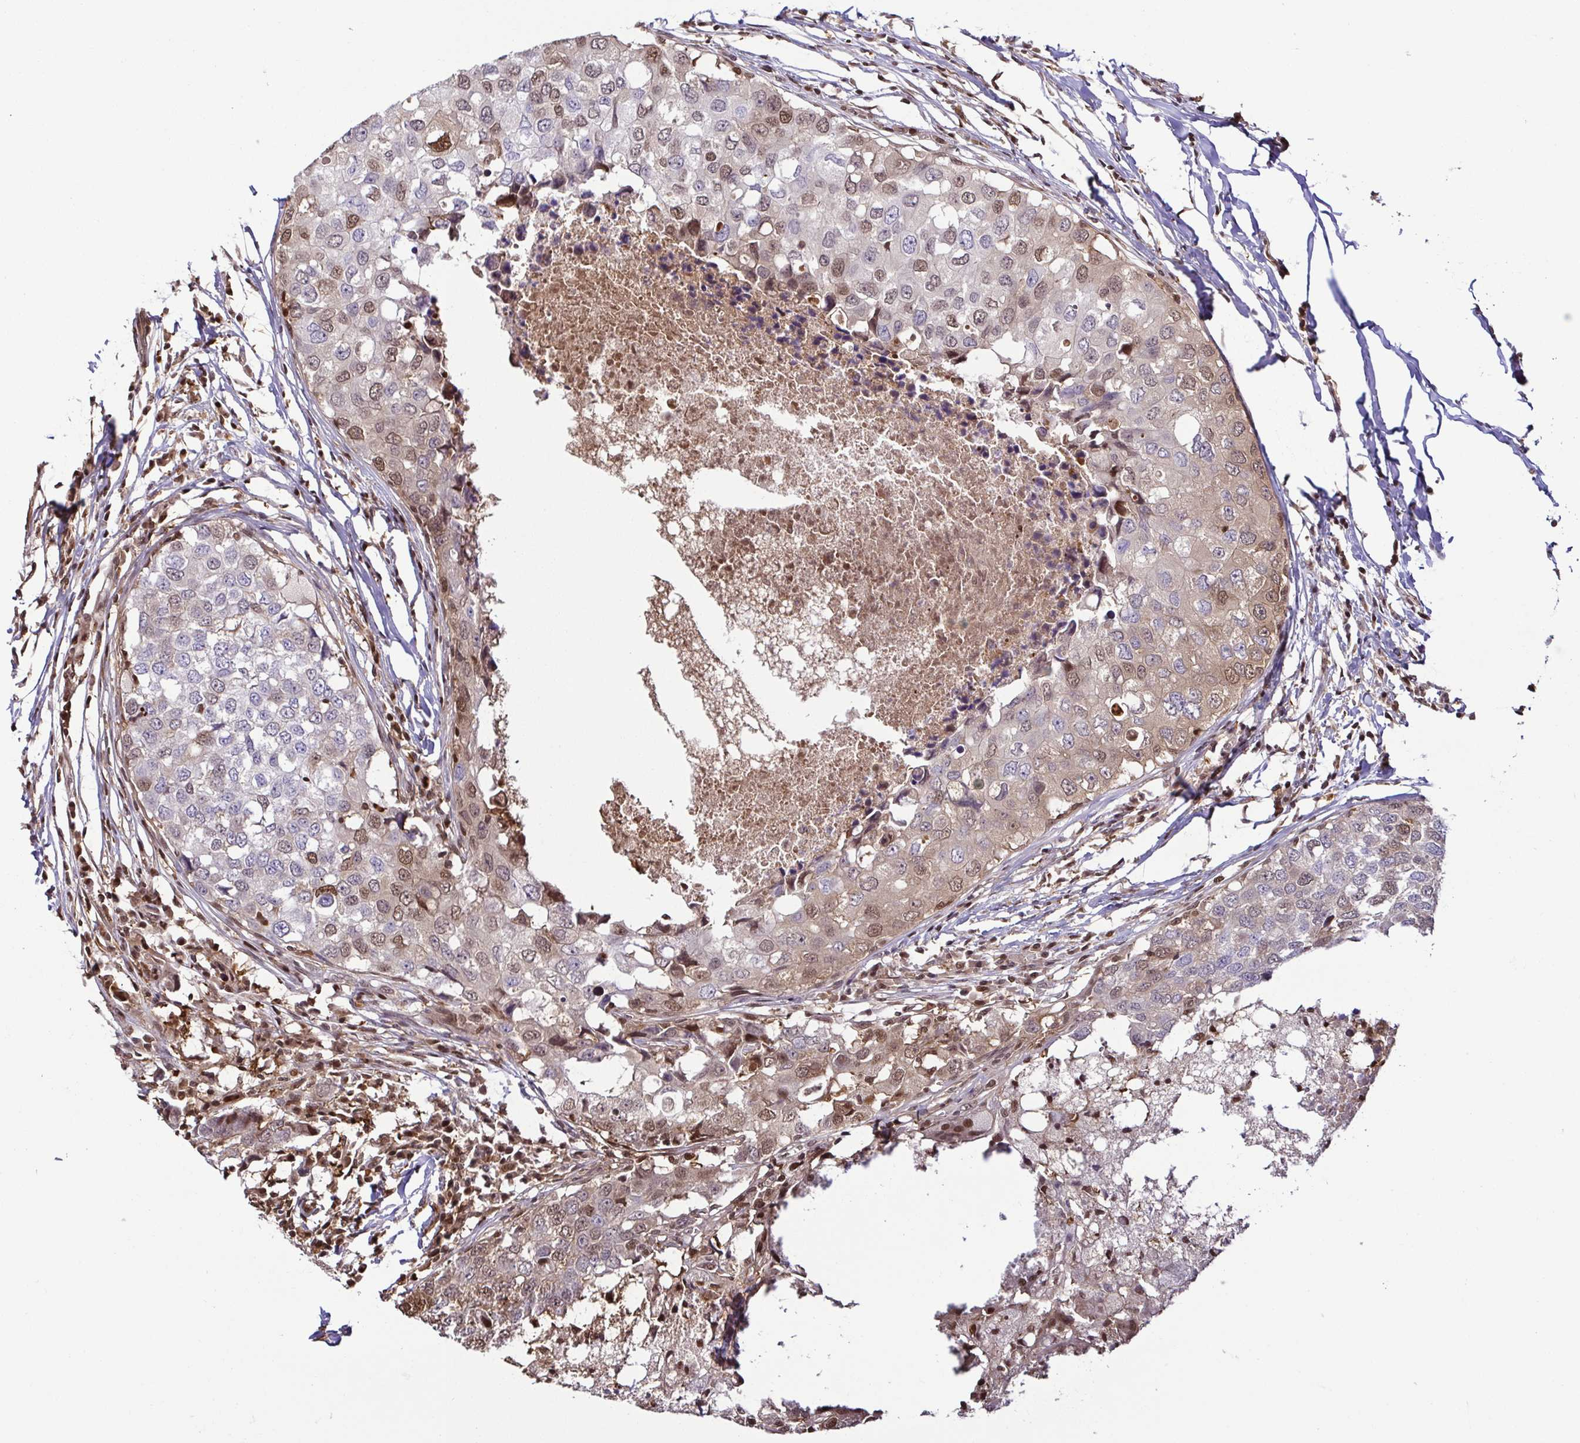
{"staining": {"intensity": "moderate", "quantity": "25%-75%", "location": "cytoplasmic/membranous,nuclear"}, "tissue": "breast cancer", "cell_type": "Tumor cells", "image_type": "cancer", "snomed": [{"axis": "morphology", "description": "Duct carcinoma"}, {"axis": "topography", "description": "Breast"}], "caption": "IHC of human breast cancer (infiltrating ductal carcinoma) reveals medium levels of moderate cytoplasmic/membranous and nuclear positivity in approximately 25%-75% of tumor cells.", "gene": "PSMB9", "patient": {"sex": "female", "age": 27}}